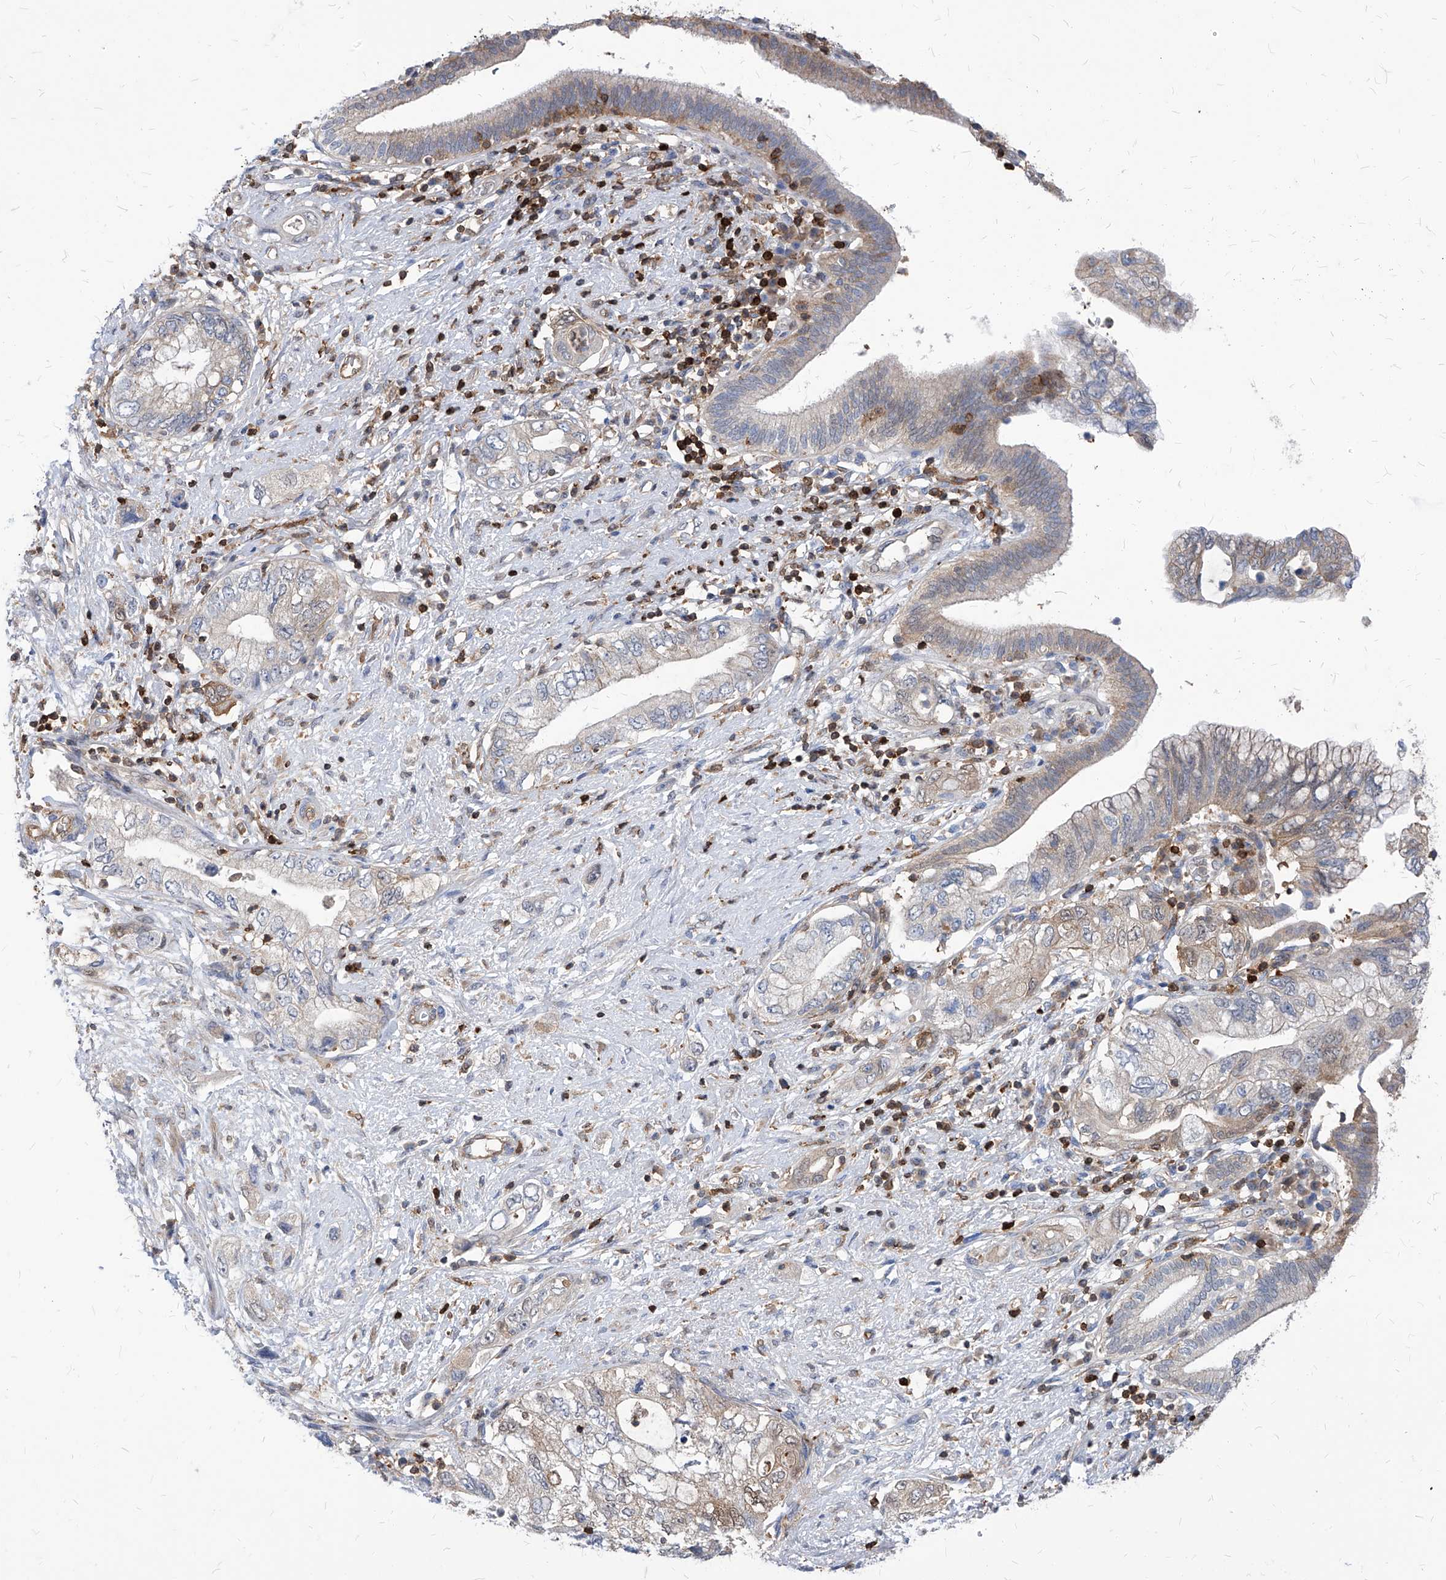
{"staining": {"intensity": "negative", "quantity": "none", "location": "none"}, "tissue": "pancreatic cancer", "cell_type": "Tumor cells", "image_type": "cancer", "snomed": [{"axis": "morphology", "description": "Adenocarcinoma, NOS"}, {"axis": "topography", "description": "Pancreas"}], "caption": "An immunohistochemistry photomicrograph of pancreatic adenocarcinoma is shown. There is no staining in tumor cells of pancreatic adenocarcinoma.", "gene": "ABRACL", "patient": {"sex": "female", "age": 73}}